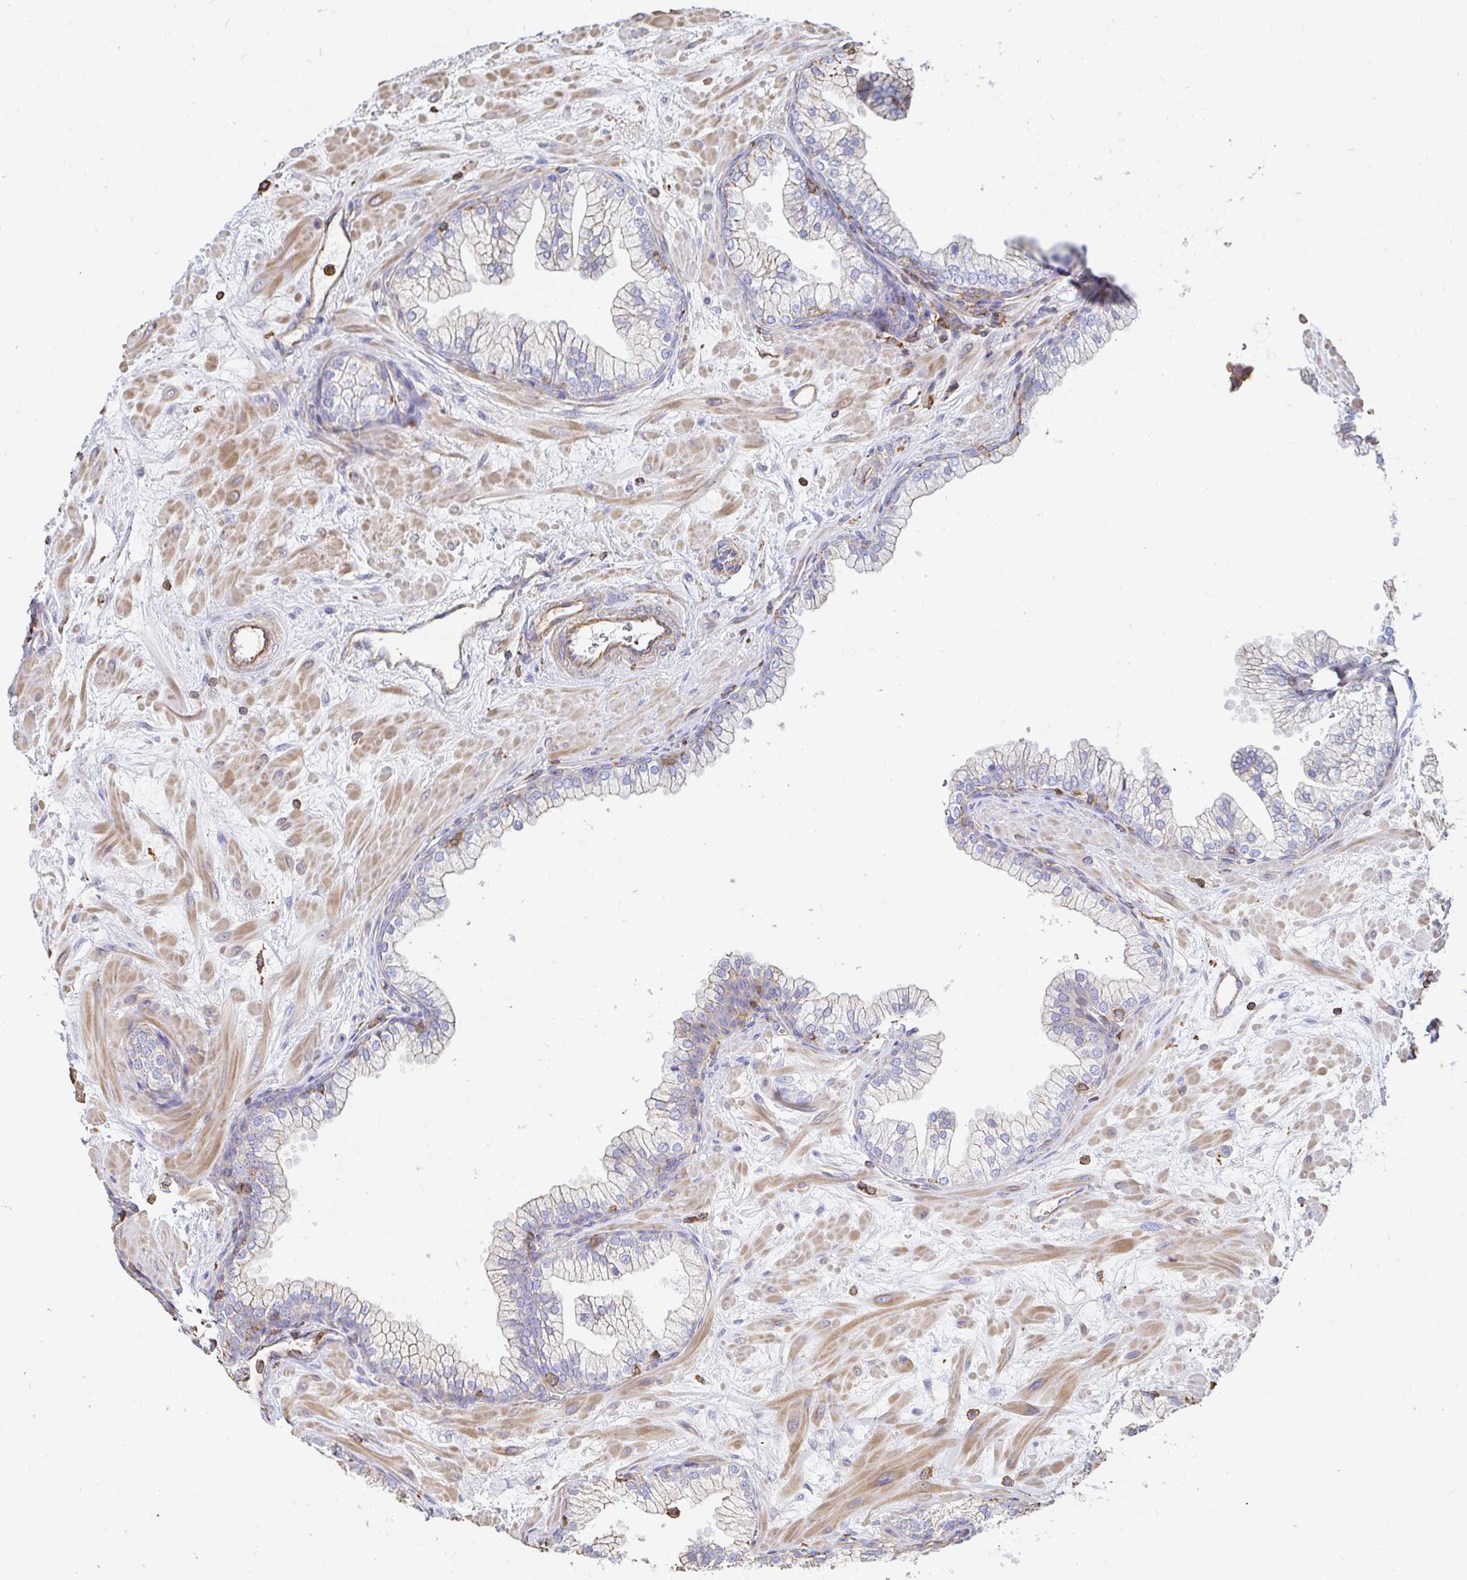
{"staining": {"intensity": "moderate", "quantity": "<25%", "location": "cytoplasmic/membranous"}, "tissue": "prostate", "cell_type": "Glandular cells", "image_type": "normal", "snomed": [{"axis": "morphology", "description": "Normal tissue, NOS"}, {"axis": "topography", "description": "Prostate"}, {"axis": "topography", "description": "Peripheral nerve tissue"}], "caption": "A micrograph of prostate stained for a protein exhibits moderate cytoplasmic/membranous brown staining in glandular cells. The staining is performed using DAB brown chromogen to label protein expression. The nuclei are counter-stained blue using hematoxylin.", "gene": "PTPN14", "patient": {"sex": "male", "age": 61}}